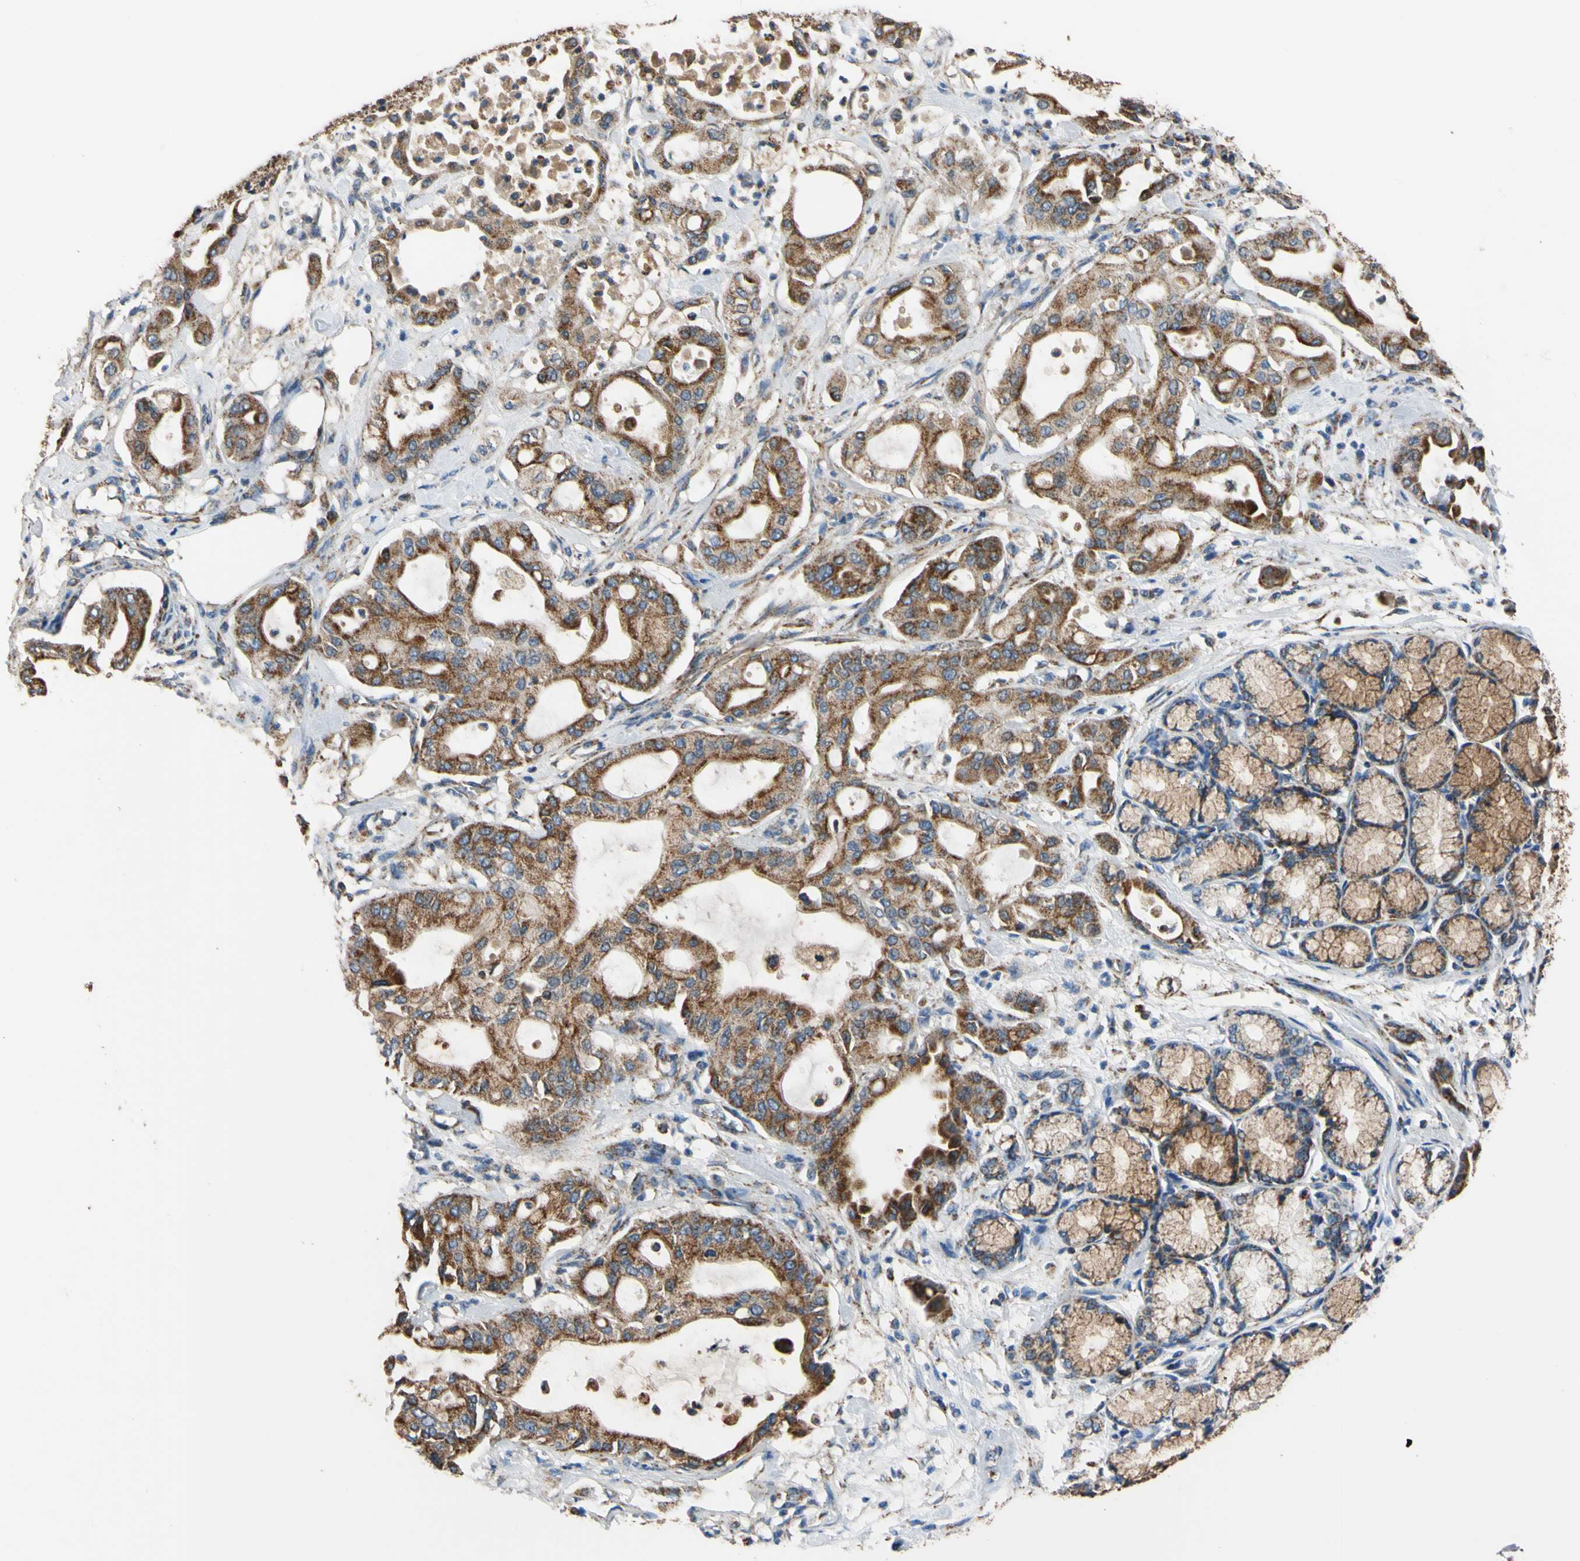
{"staining": {"intensity": "strong", "quantity": ">75%", "location": "cytoplasmic/membranous"}, "tissue": "pancreatic cancer", "cell_type": "Tumor cells", "image_type": "cancer", "snomed": [{"axis": "morphology", "description": "Adenocarcinoma, NOS"}, {"axis": "morphology", "description": "Adenocarcinoma, metastatic, NOS"}, {"axis": "topography", "description": "Lymph node"}, {"axis": "topography", "description": "Pancreas"}, {"axis": "topography", "description": "Duodenum"}], "caption": "A photomicrograph of human adenocarcinoma (pancreatic) stained for a protein demonstrates strong cytoplasmic/membranous brown staining in tumor cells.", "gene": "CLPP", "patient": {"sex": "female", "age": 64}}